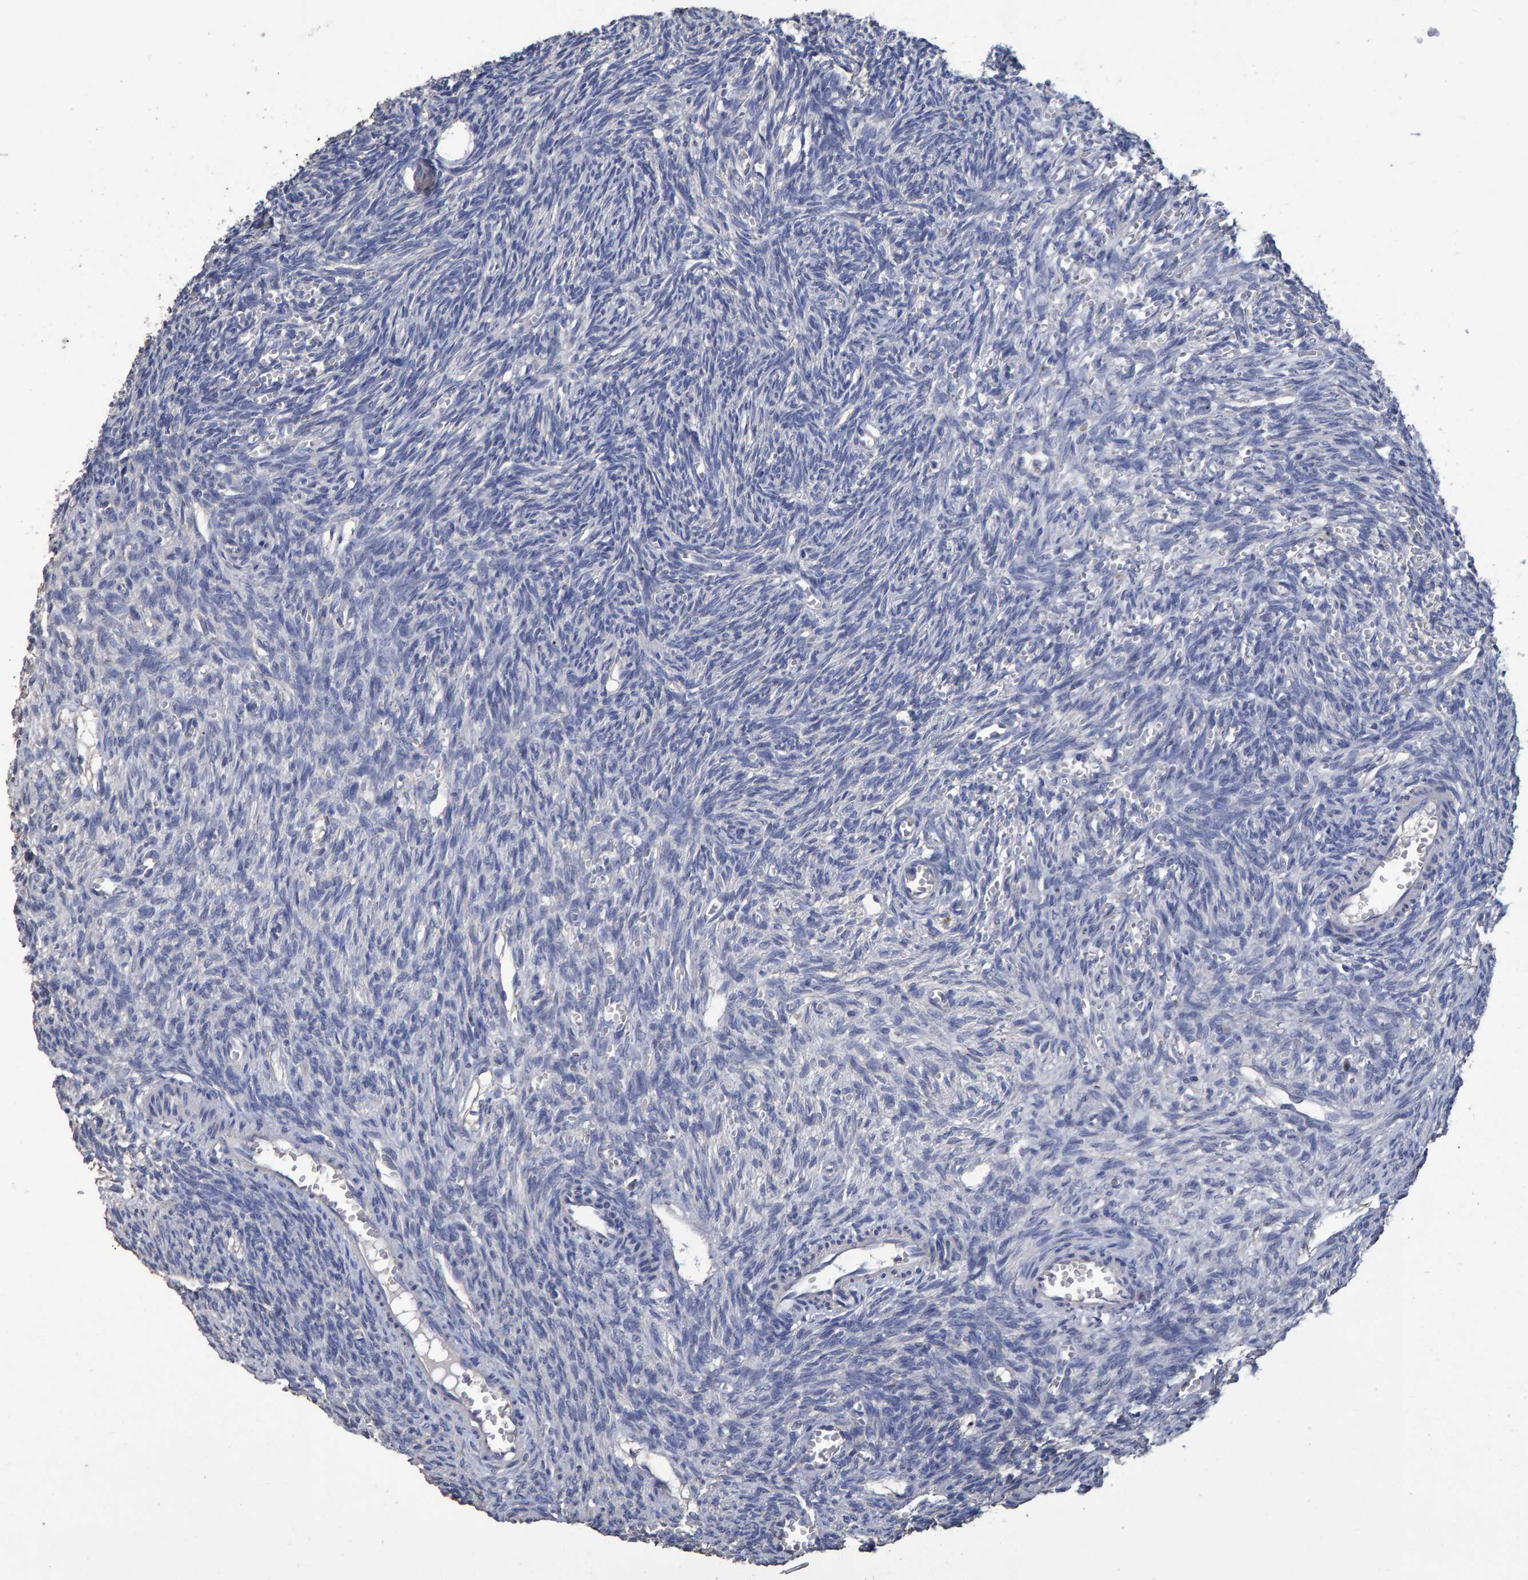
{"staining": {"intensity": "negative", "quantity": "none", "location": "none"}, "tissue": "ovary", "cell_type": "Follicle cells", "image_type": "normal", "snomed": [{"axis": "morphology", "description": "Normal tissue, NOS"}, {"axis": "topography", "description": "Ovary"}], "caption": "Image shows no protein staining in follicle cells of benign ovary. (Stains: DAB (3,3'-diaminobenzidine) immunohistochemistry (IHC) with hematoxylin counter stain, Microscopy: brightfield microscopy at high magnification).", "gene": "HEMGN", "patient": {"sex": "female", "age": 27}}